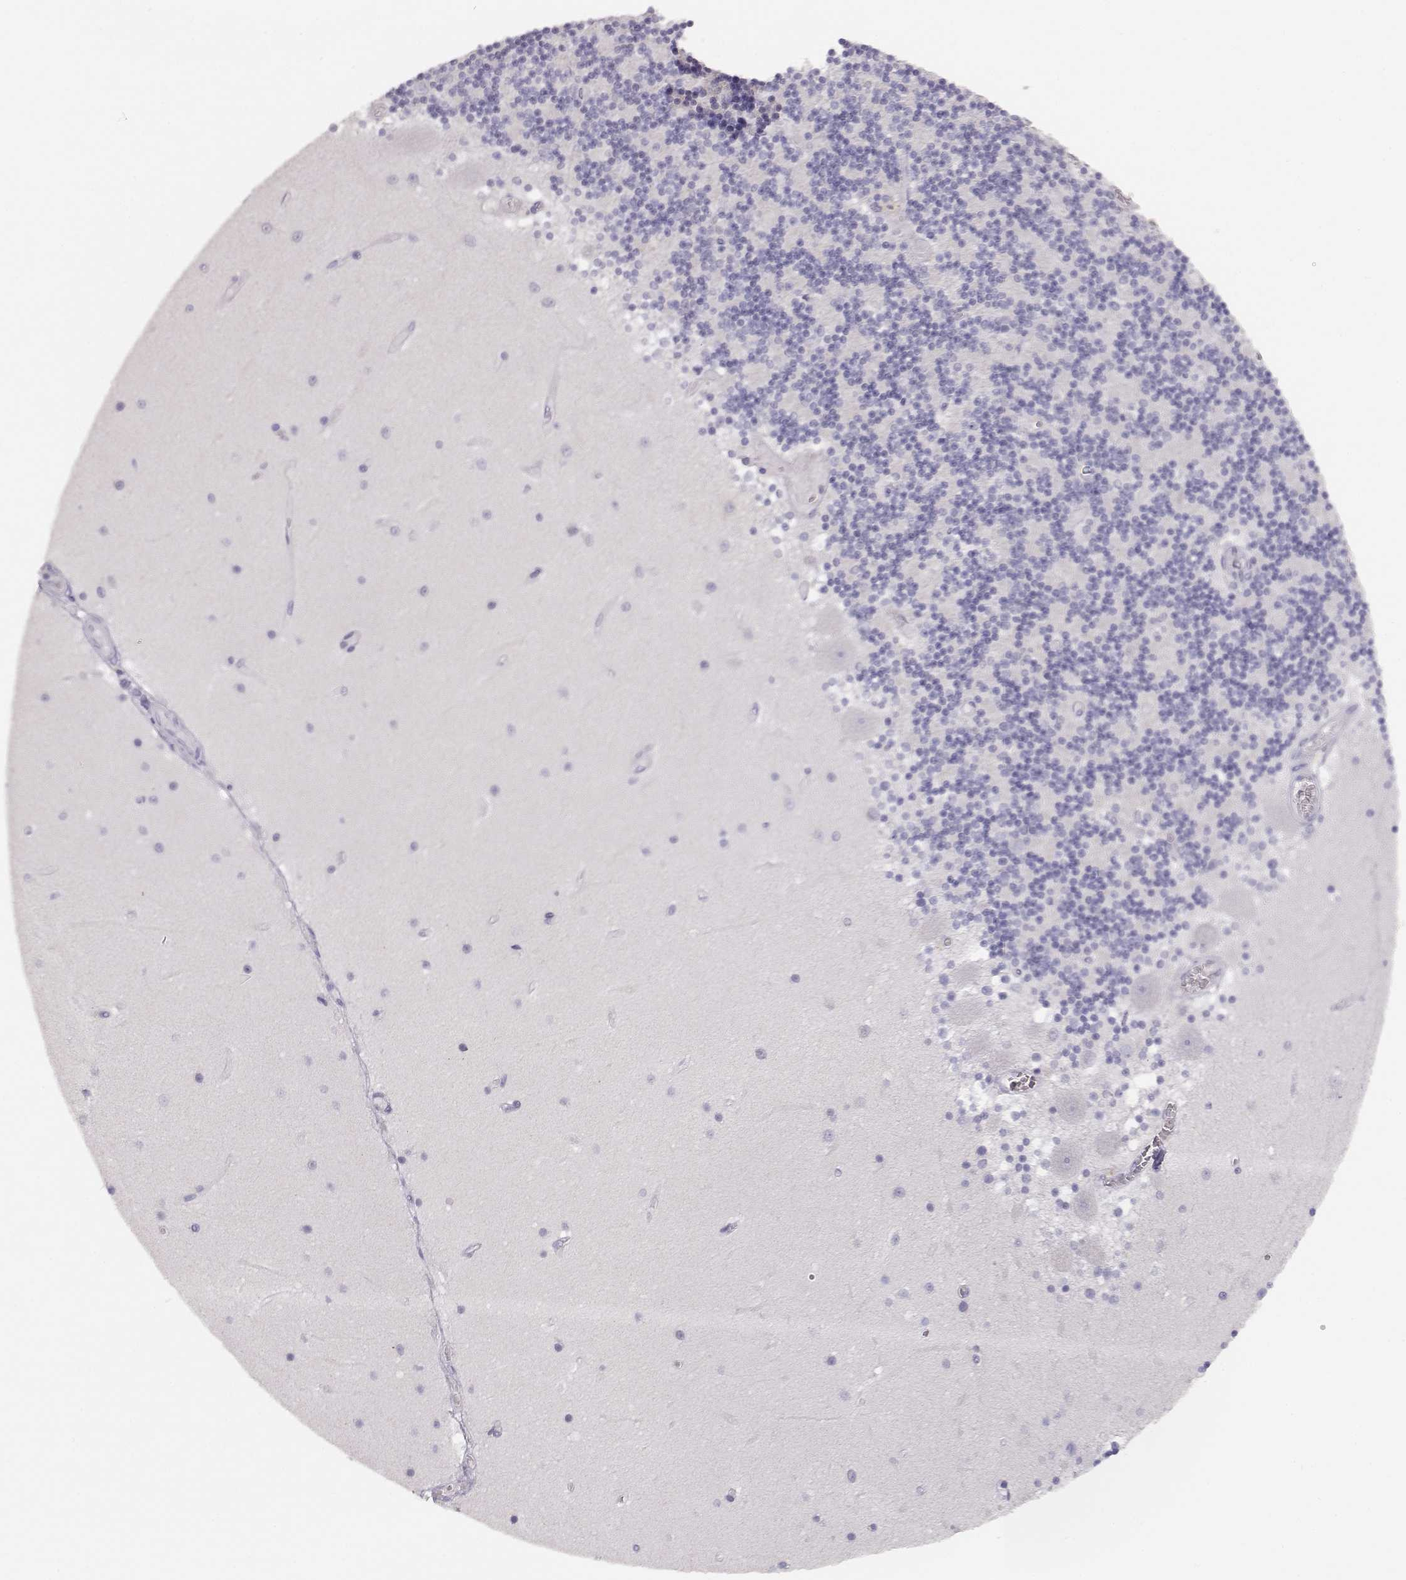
{"staining": {"intensity": "negative", "quantity": "none", "location": "none"}, "tissue": "cerebellum", "cell_type": "Cells in granular layer", "image_type": "normal", "snomed": [{"axis": "morphology", "description": "Normal tissue, NOS"}, {"axis": "topography", "description": "Cerebellum"}], "caption": "This is an immunohistochemistry (IHC) image of unremarkable cerebellum. There is no positivity in cells in granular layer.", "gene": "FAM166A", "patient": {"sex": "female", "age": 28}}